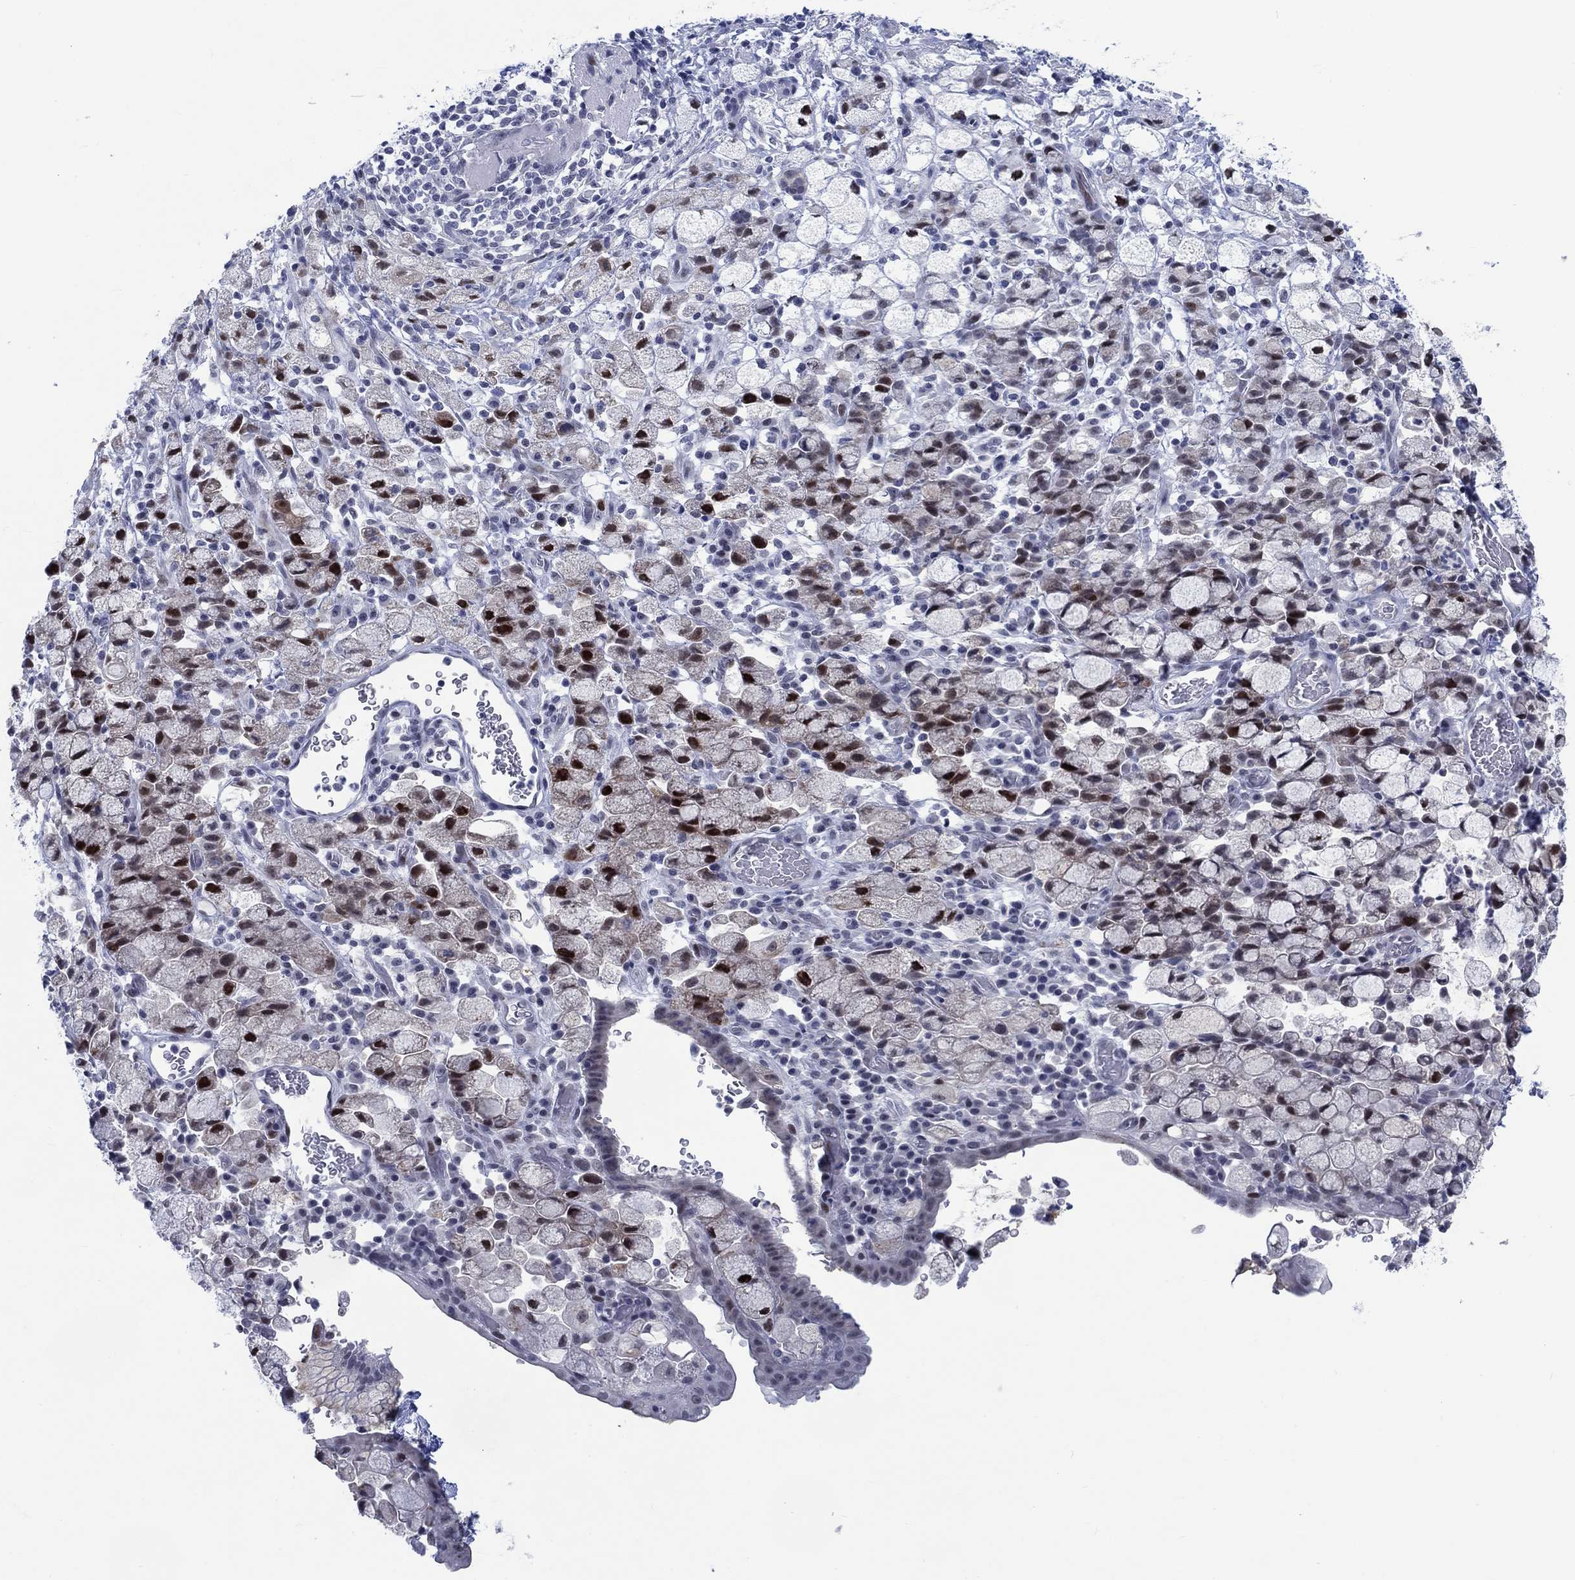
{"staining": {"intensity": "strong", "quantity": "25%-75%", "location": "nuclear"}, "tissue": "stomach cancer", "cell_type": "Tumor cells", "image_type": "cancer", "snomed": [{"axis": "morphology", "description": "Adenocarcinoma, NOS"}, {"axis": "topography", "description": "Stomach"}], "caption": "Stomach cancer was stained to show a protein in brown. There is high levels of strong nuclear expression in about 25%-75% of tumor cells.", "gene": "NEU3", "patient": {"sex": "male", "age": 58}}